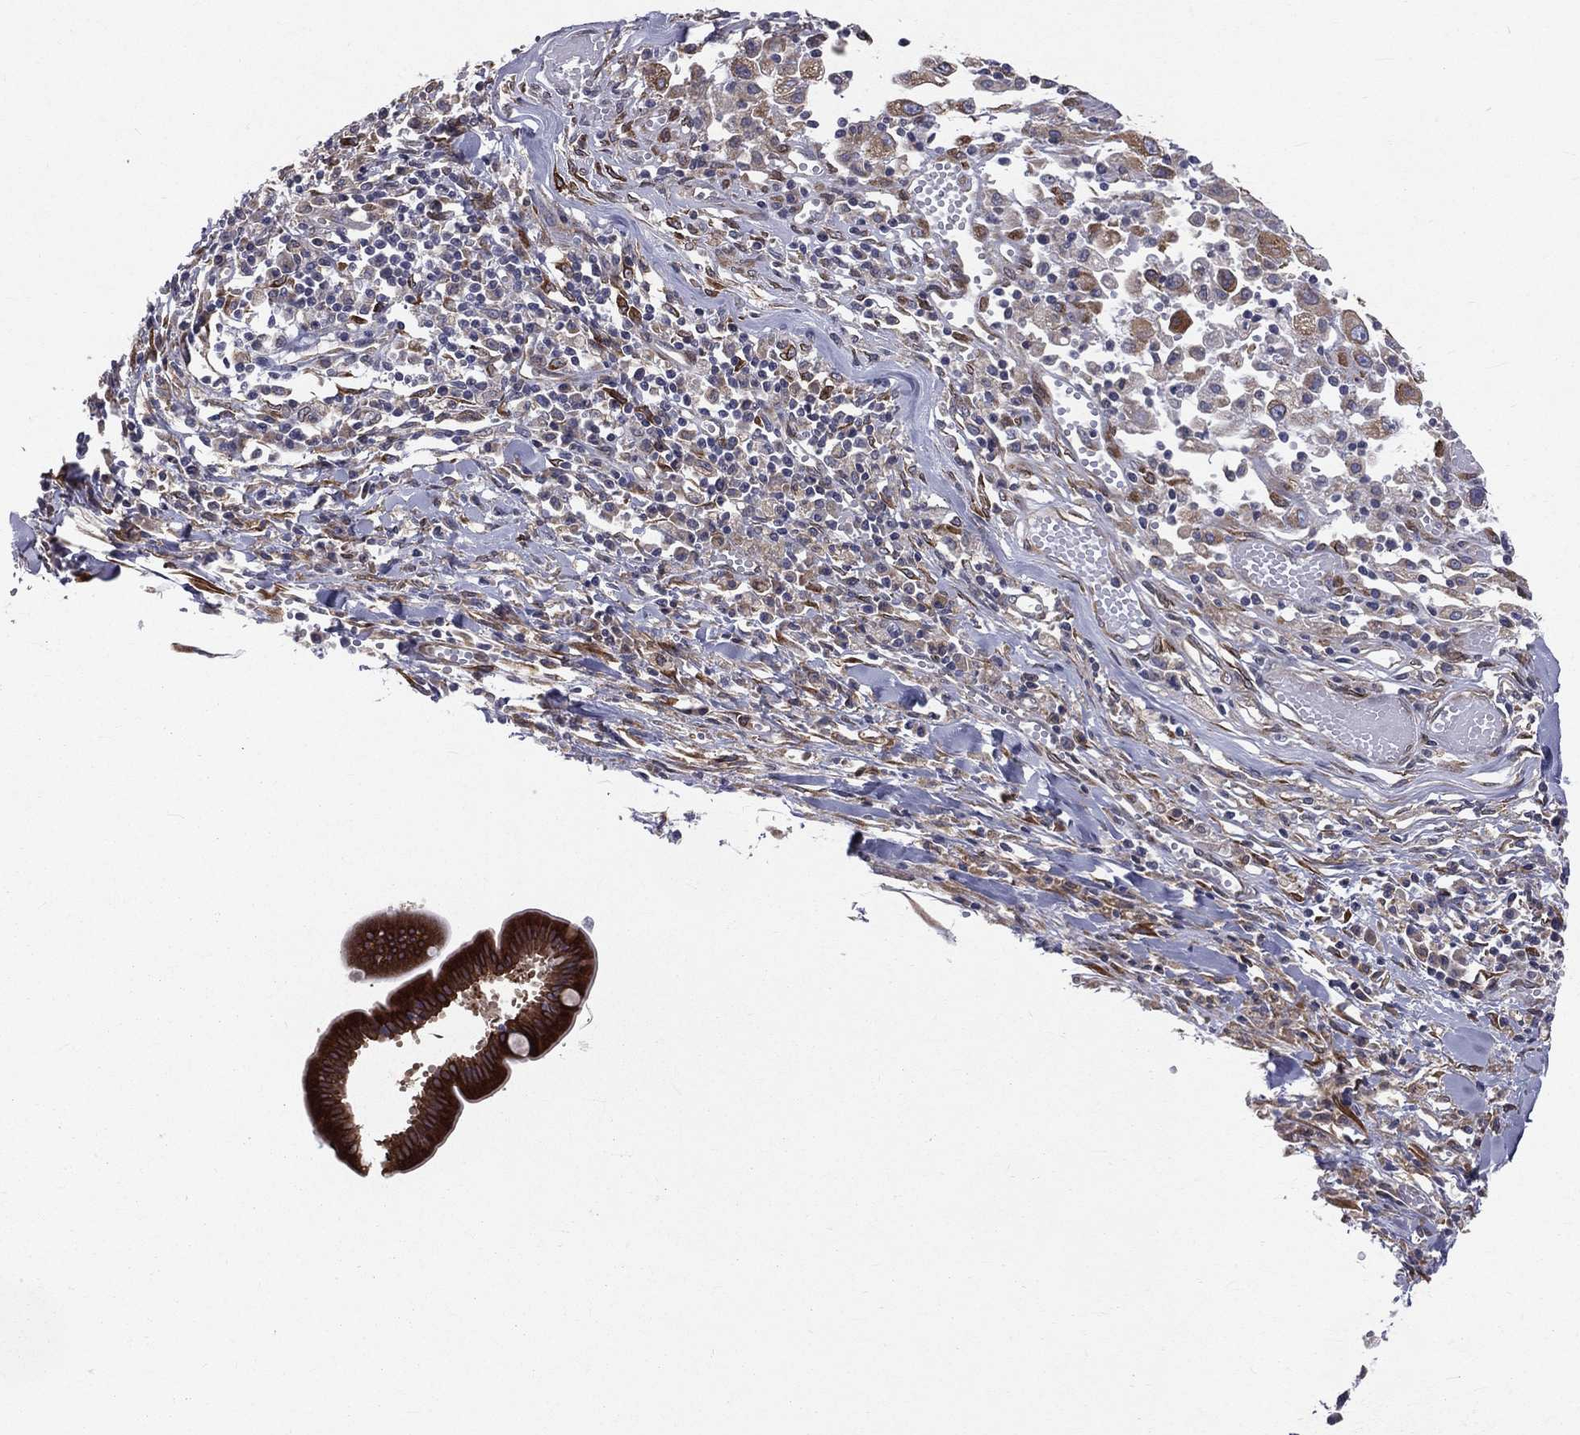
{"staining": {"intensity": "weak", "quantity": "<25%", "location": "cytoplasmic/membranous"}, "tissue": "melanoma", "cell_type": "Tumor cells", "image_type": "cancer", "snomed": [{"axis": "morphology", "description": "Malignant melanoma, Metastatic site"}, {"axis": "topography", "description": "Lymph node"}], "caption": "Photomicrograph shows no protein positivity in tumor cells of melanoma tissue.", "gene": "PGRMC1", "patient": {"sex": "male", "age": 50}}